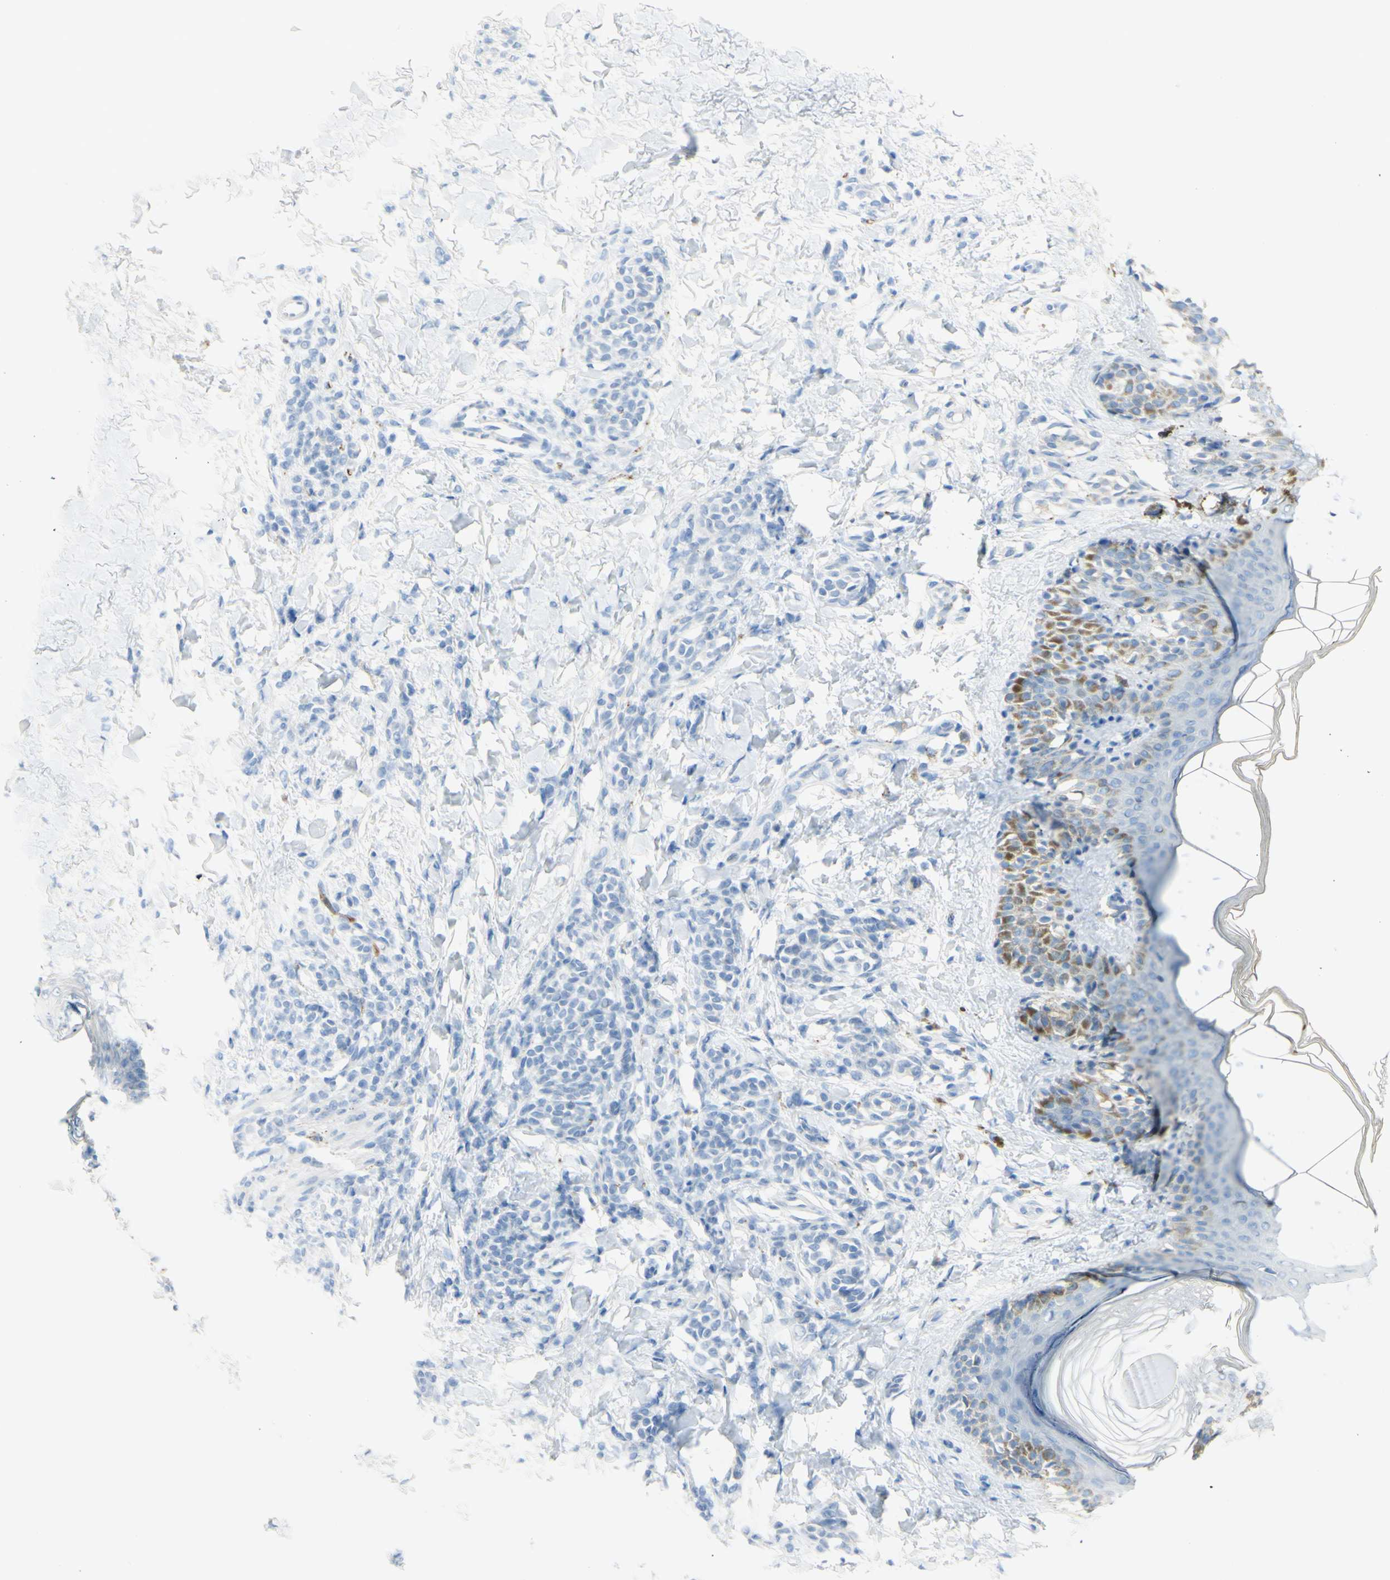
{"staining": {"intensity": "negative", "quantity": "none", "location": "none"}, "tissue": "skin", "cell_type": "Fibroblasts", "image_type": "normal", "snomed": [{"axis": "morphology", "description": "Normal tissue, NOS"}, {"axis": "topography", "description": "Skin"}], "caption": "Fibroblasts show no significant expression in unremarkable skin. Brightfield microscopy of immunohistochemistry (IHC) stained with DAB (3,3'-diaminobenzidine) (brown) and hematoxylin (blue), captured at high magnification.", "gene": "TSPAN1", "patient": {"sex": "male", "age": 16}}